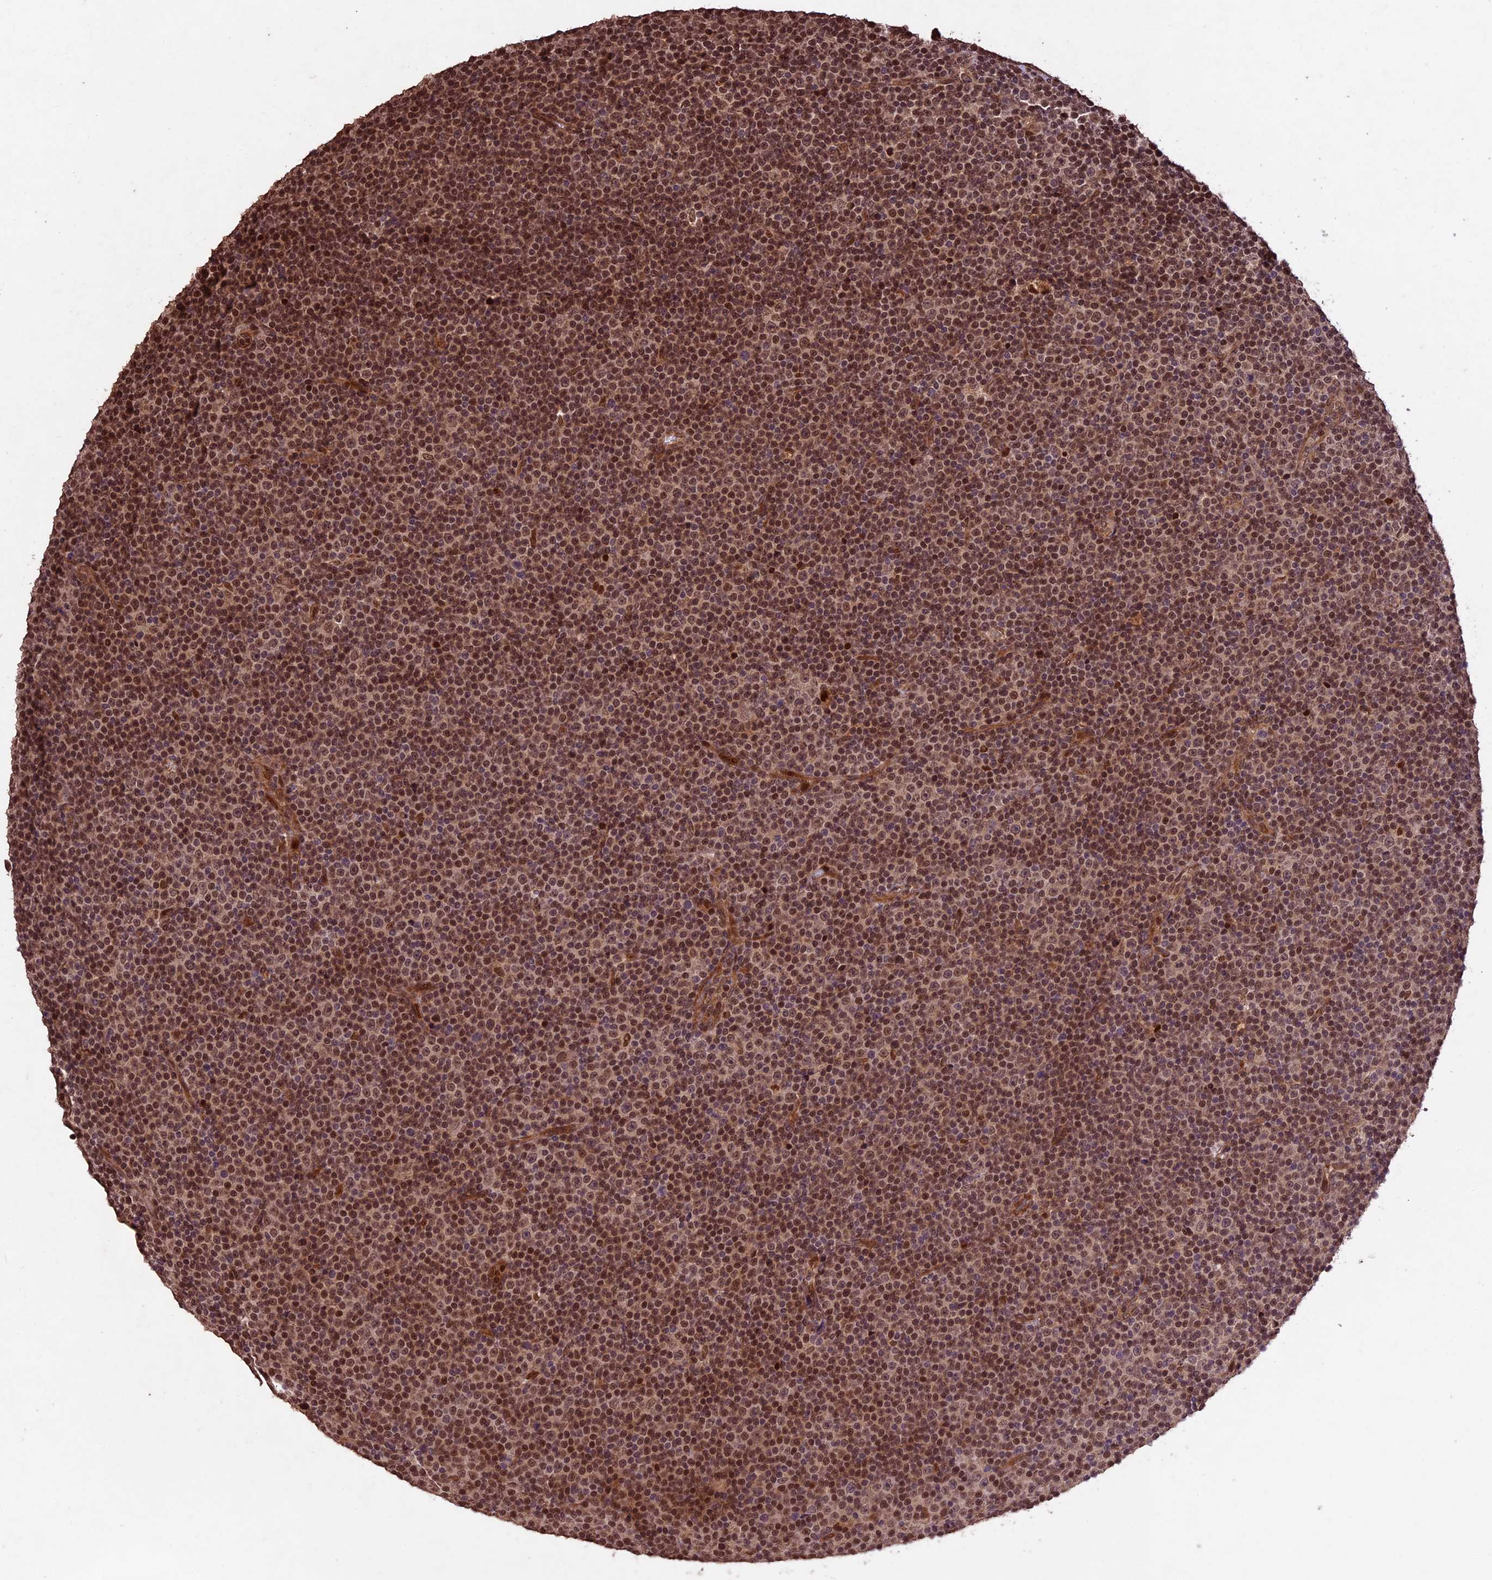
{"staining": {"intensity": "moderate", "quantity": ">75%", "location": "nuclear"}, "tissue": "lymphoma", "cell_type": "Tumor cells", "image_type": "cancer", "snomed": [{"axis": "morphology", "description": "Malignant lymphoma, non-Hodgkin's type, Low grade"}, {"axis": "topography", "description": "Lymph node"}], "caption": "Malignant lymphoma, non-Hodgkin's type (low-grade) stained with DAB IHC displays medium levels of moderate nuclear positivity in about >75% of tumor cells.", "gene": "CDKN2AIP", "patient": {"sex": "female", "age": 67}}